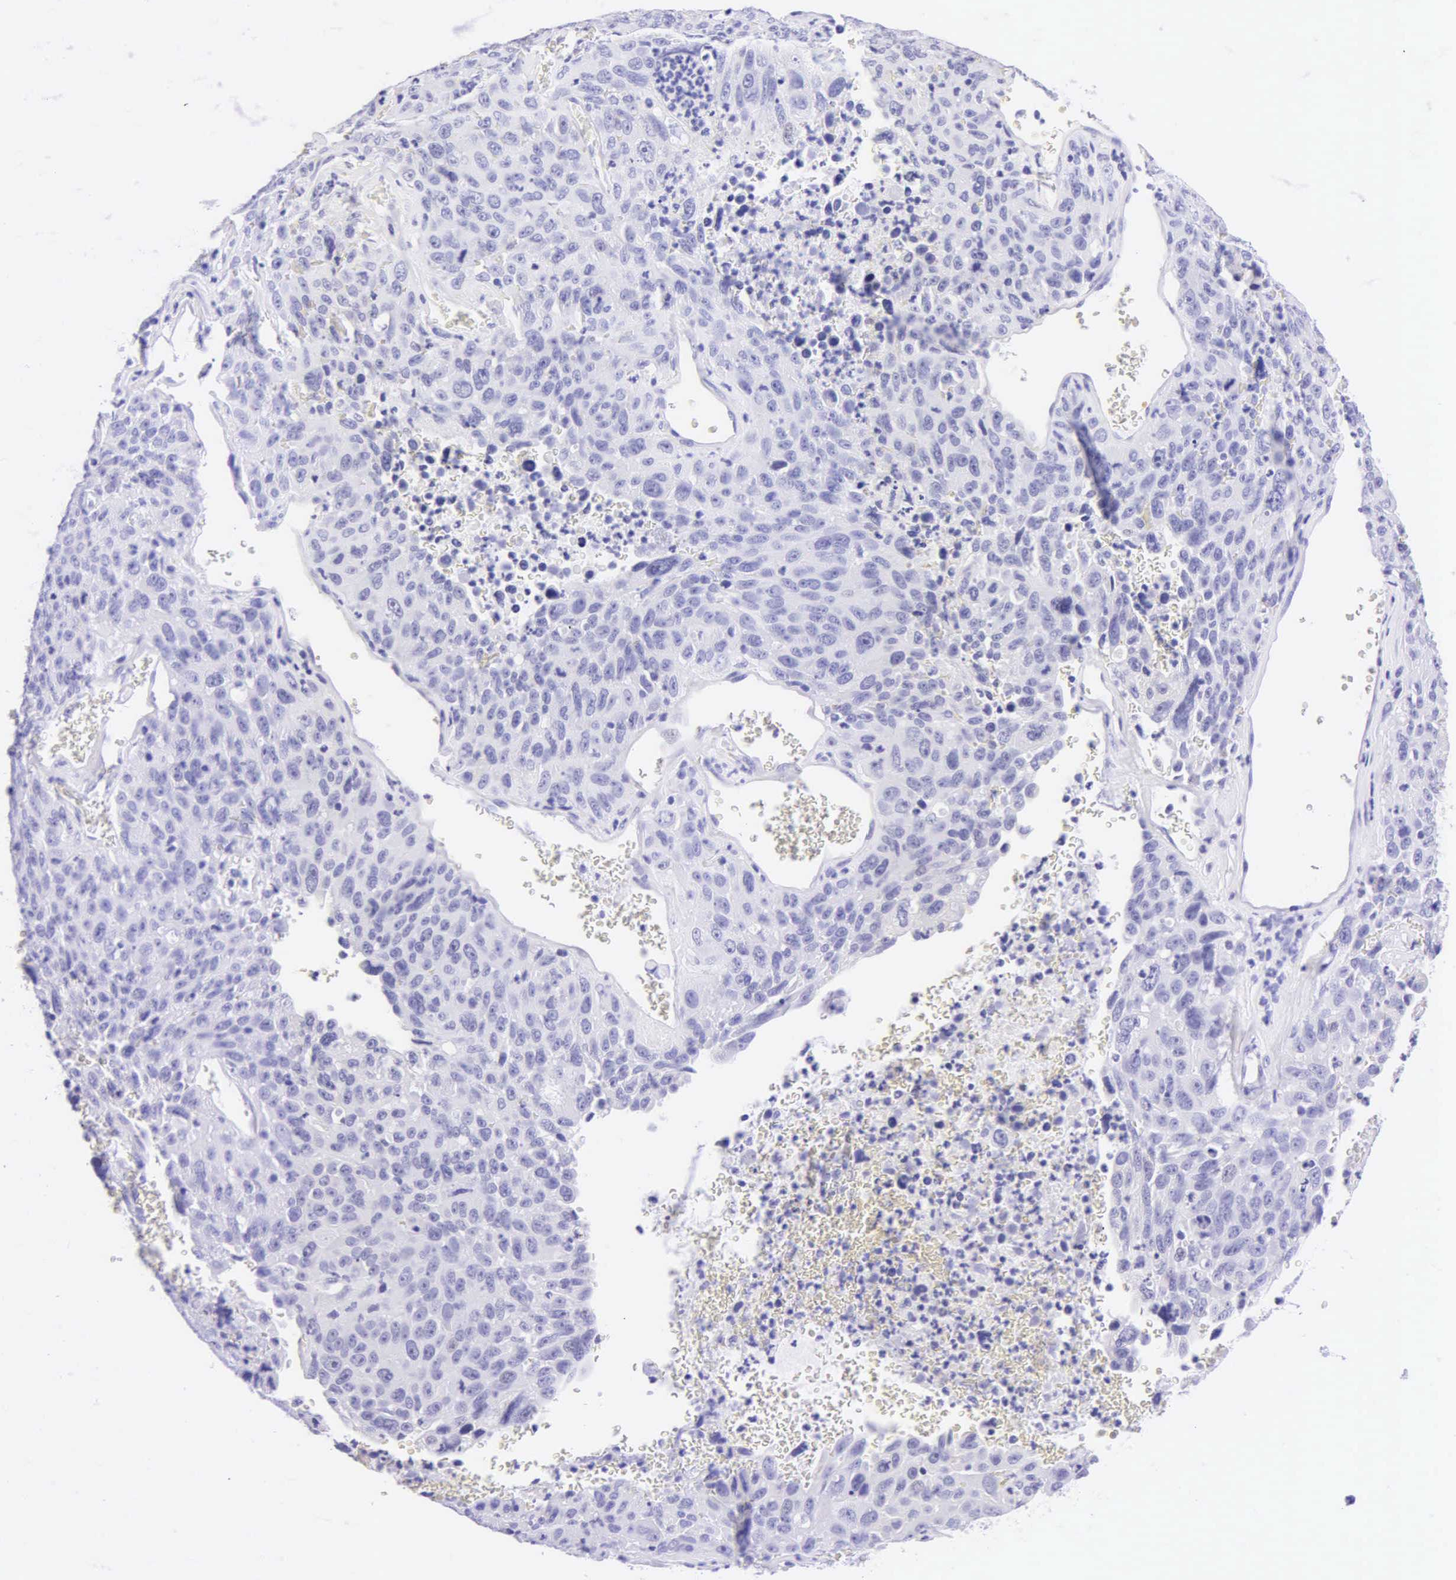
{"staining": {"intensity": "negative", "quantity": "none", "location": "none"}, "tissue": "lung cancer", "cell_type": "Tumor cells", "image_type": "cancer", "snomed": [{"axis": "morphology", "description": "Squamous cell carcinoma, NOS"}, {"axis": "topography", "description": "Lung"}], "caption": "Immunohistochemical staining of lung cancer exhibits no significant expression in tumor cells.", "gene": "KRT20", "patient": {"sex": "male", "age": 64}}